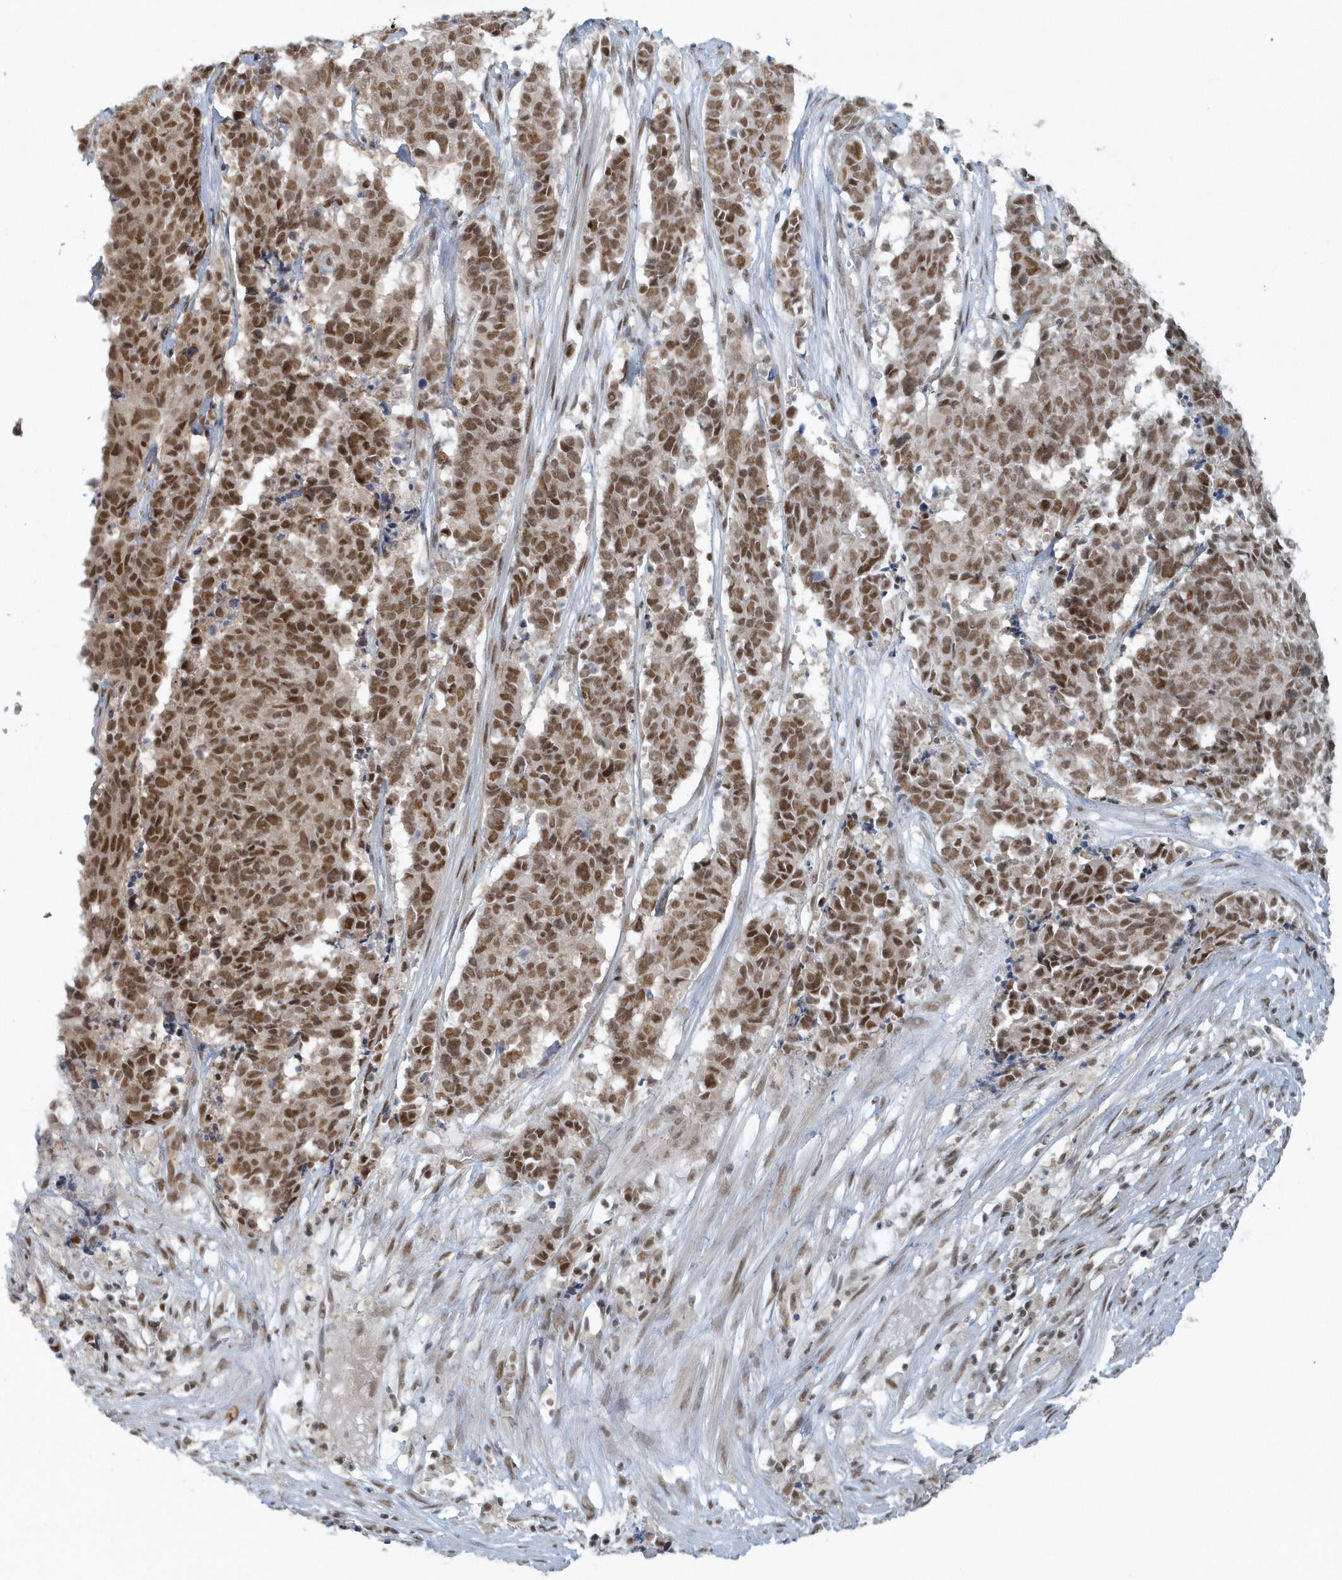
{"staining": {"intensity": "moderate", "quantity": ">75%", "location": "nuclear"}, "tissue": "cervical cancer", "cell_type": "Tumor cells", "image_type": "cancer", "snomed": [{"axis": "morphology", "description": "Normal tissue, NOS"}, {"axis": "morphology", "description": "Squamous cell carcinoma, NOS"}, {"axis": "topography", "description": "Cervix"}], "caption": "Human cervical cancer (squamous cell carcinoma) stained with a protein marker exhibits moderate staining in tumor cells.", "gene": "YTHDC1", "patient": {"sex": "female", "age": 35}}